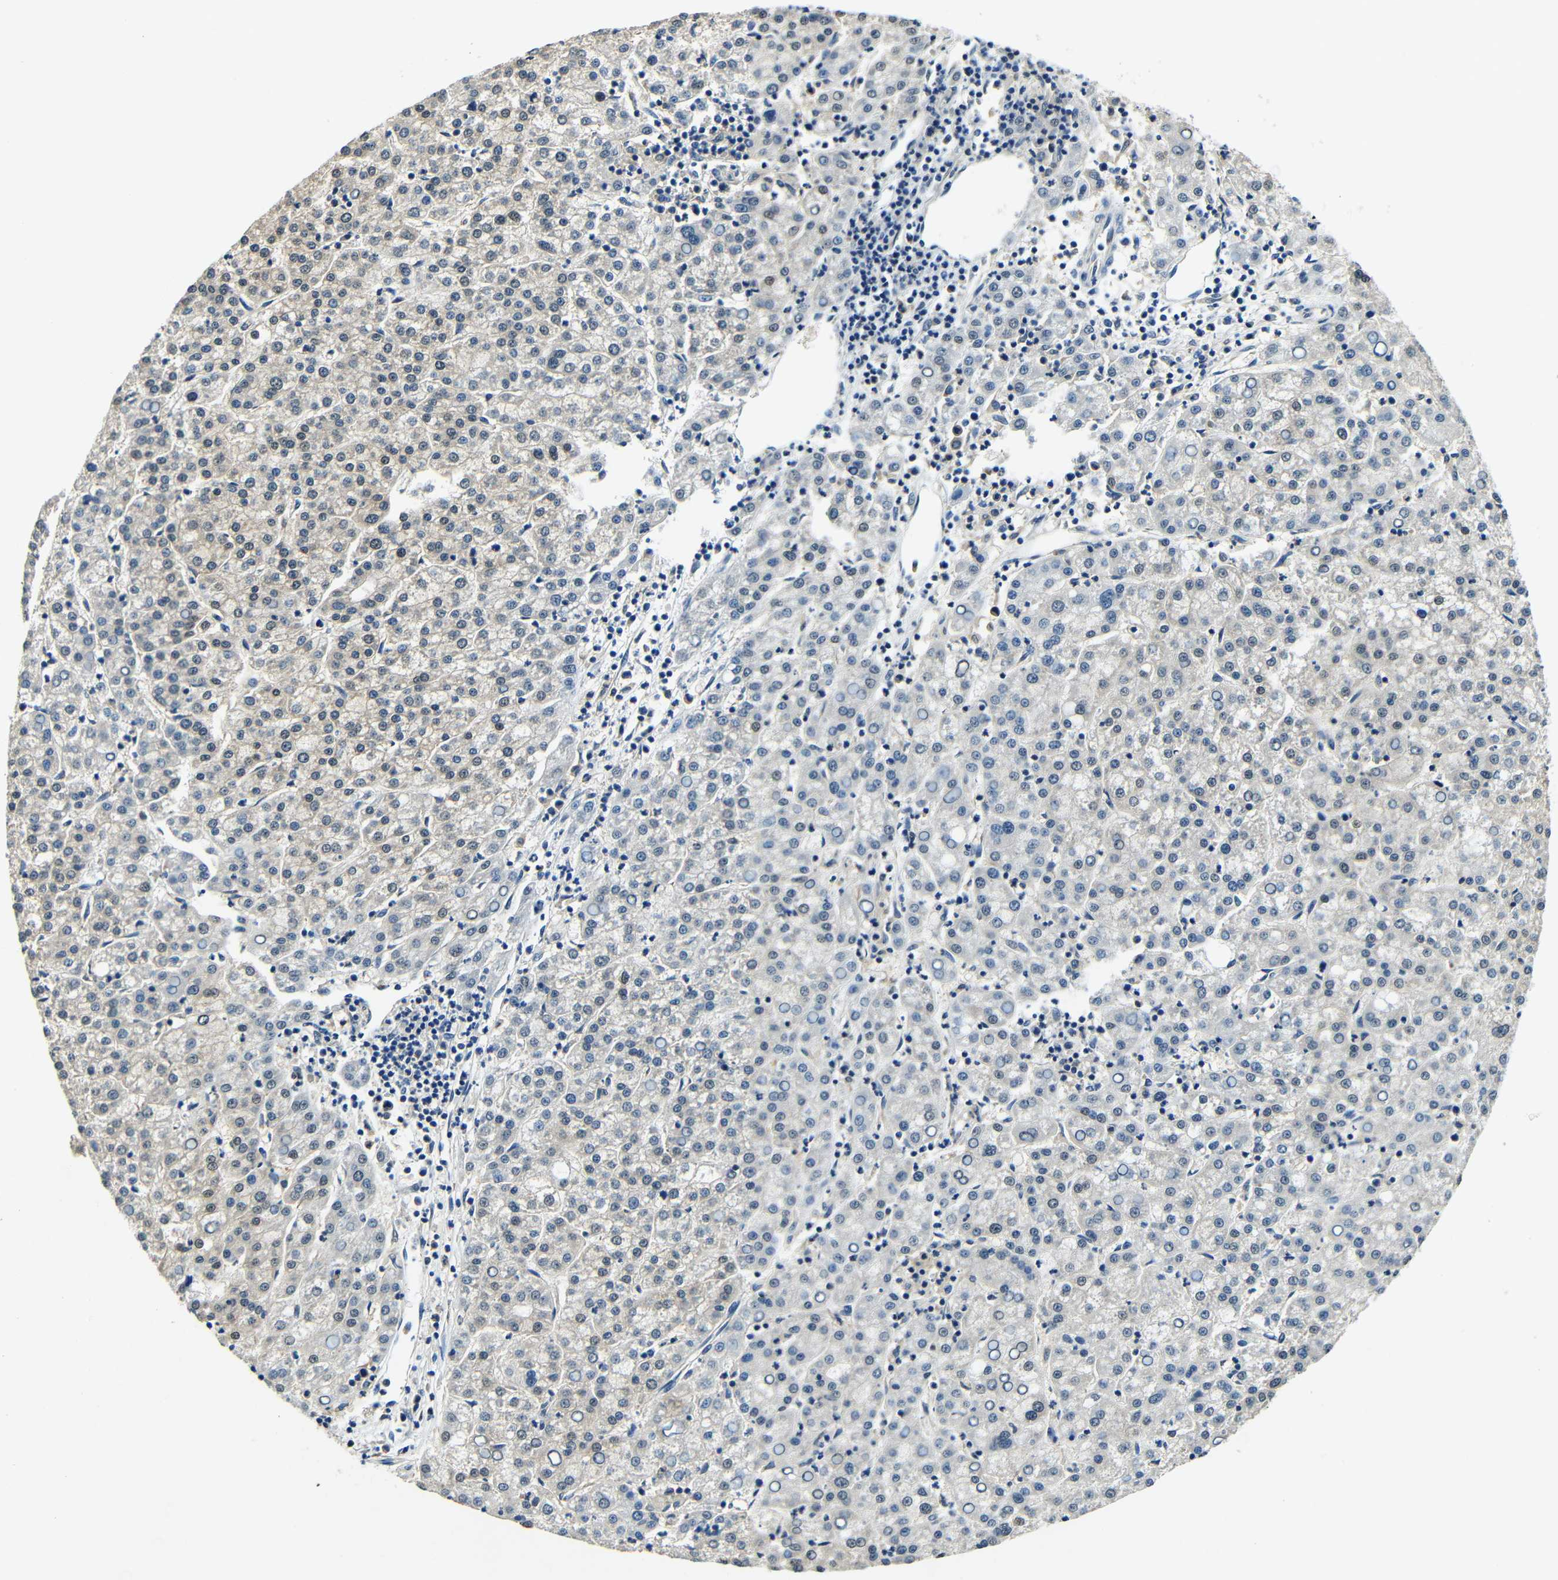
{"staining": {"intensity": "weak", "quantity": "<25%", "location": "cytoplasmic/membranous"}, "tissue": "liver cancer", "cell_type": "Tumor cells", "image_type": "cancer", "snomed": [{"axis": "morphology", "description": "Carcinoma, Hepatocellular, NOS"}, {"axis": "topography", "description": "Liver"}], "caption": "Liver hepatocellular carcinoma was stained to show a protein in brown. There is no significant expression in tumor cells.", "gene": "ADAP1", "patient": {"sex": "female", "age": 58}}